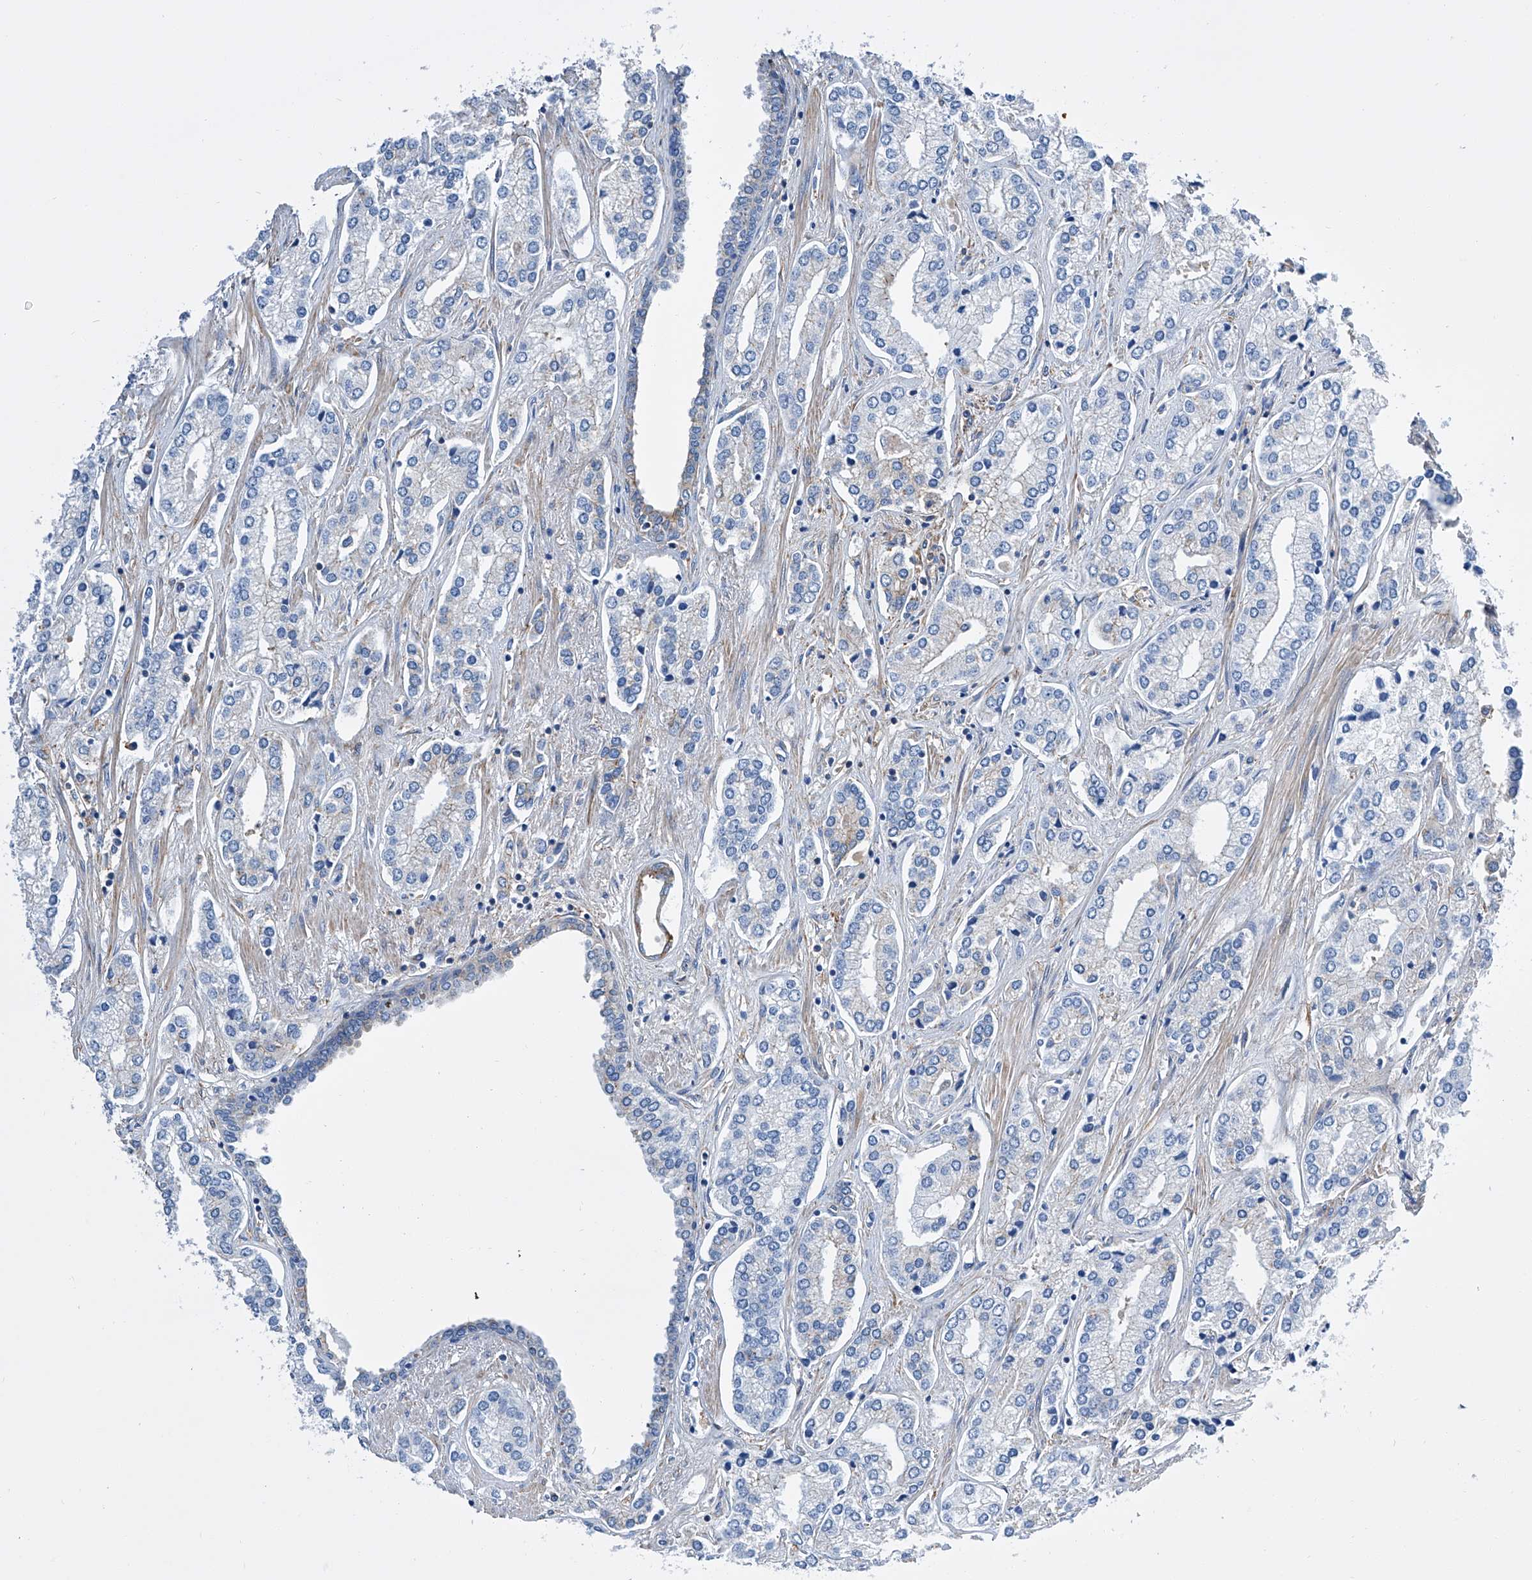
{"staining": {"intensity": "negative", "quantity": "none", "location": "none"}, "tissue": "prostate cancer", "cell_type": "Tumor cells", "image_type": "cancer", "snomed": [{"axis": "morphology", "description": "Adenocarcinoma, High grade"}, {"axis": "topography", "description": "Prostate"}], "caption": "Immunohistochemistry (IHC) micrograph of neoplastic tissue: human prostate high-grade adenocarcinoma stained with DAB reveals no significant protein expression in tumor cells.", "gene": "GPT", "patient": {"sex": "male", "age": 66}}